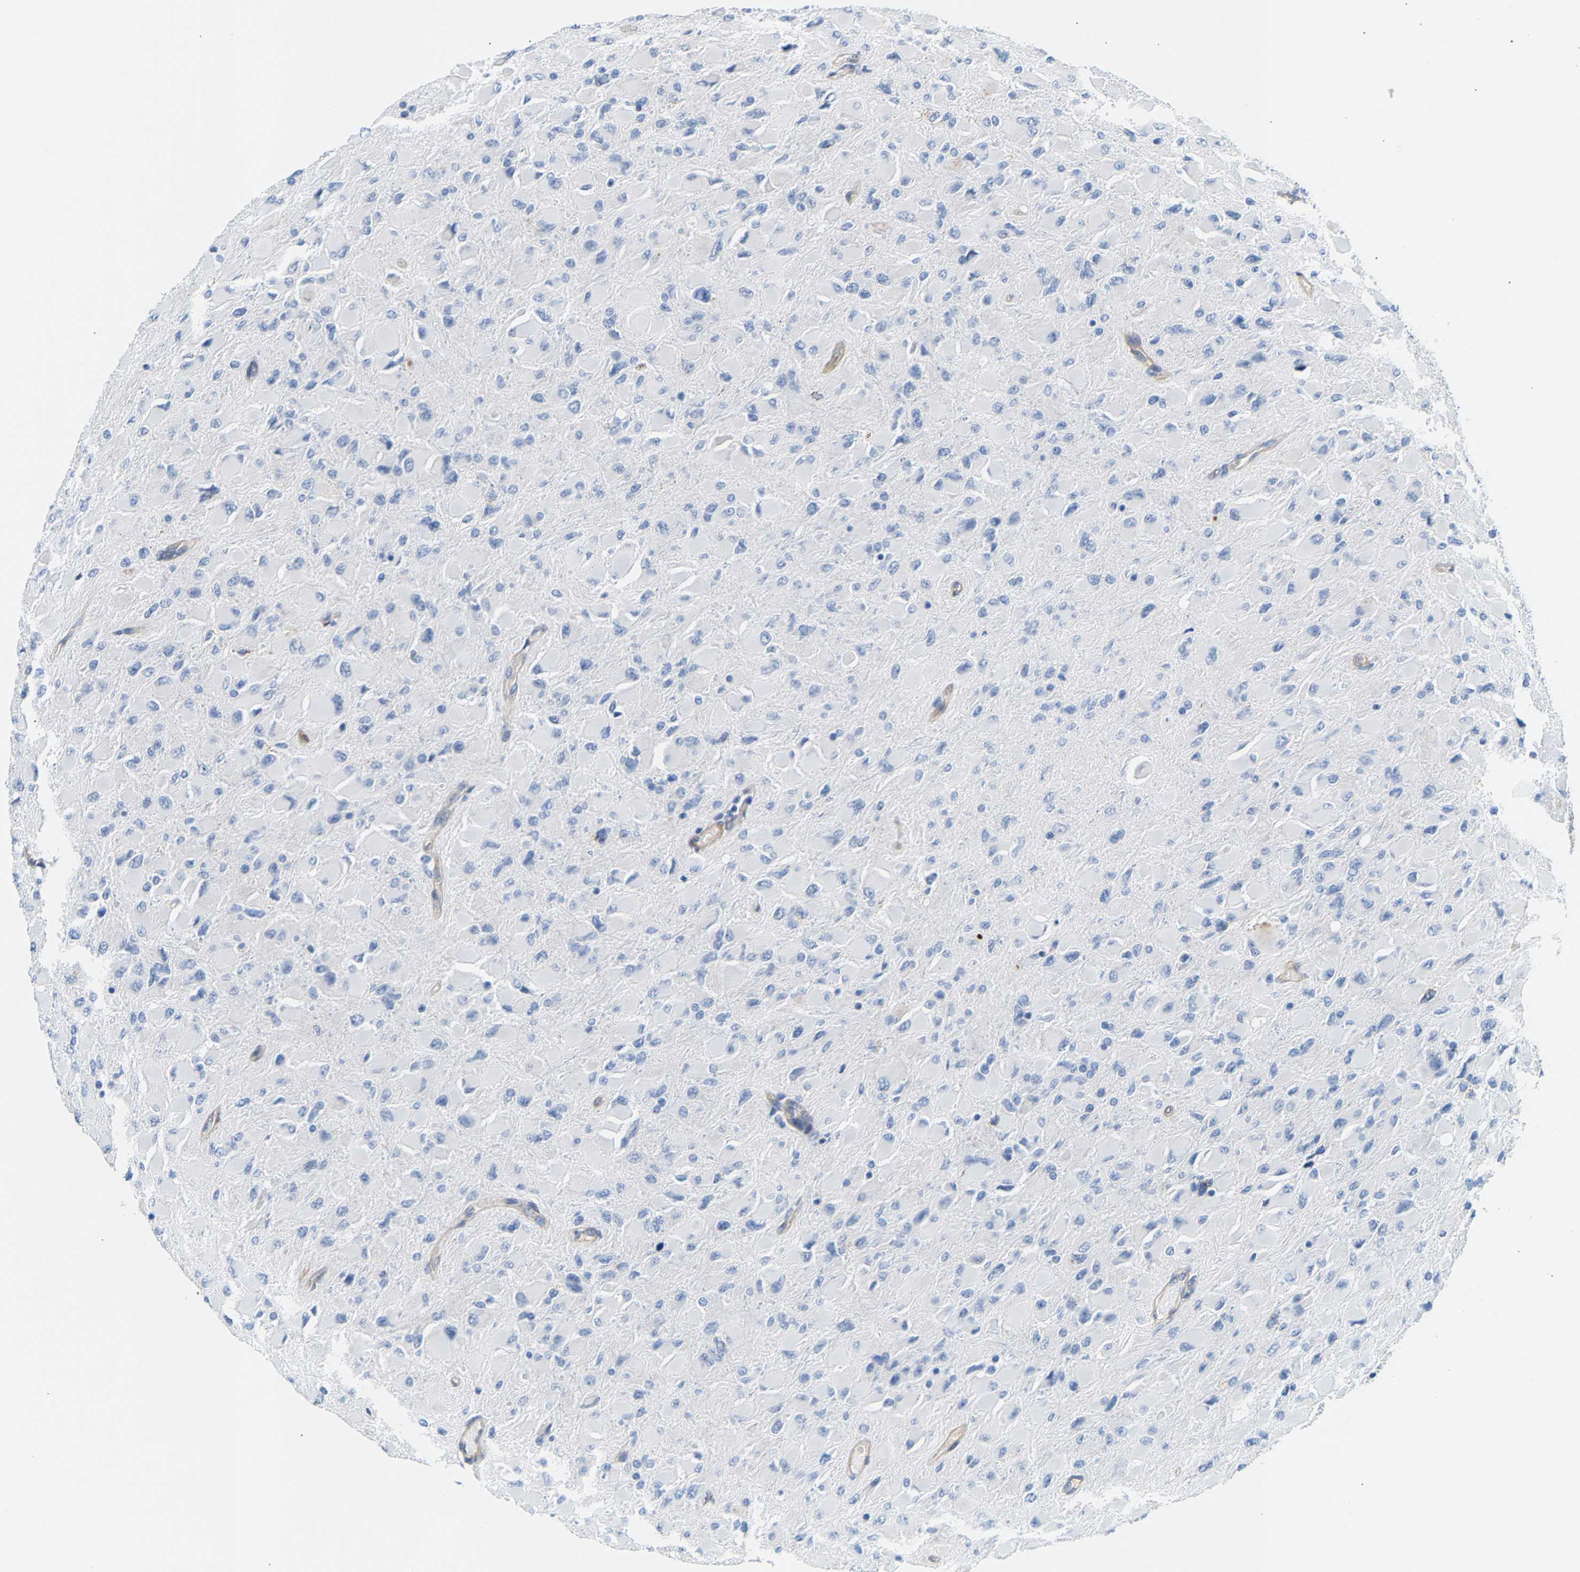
{"staining": {"intensity": "negative", "quantity": "none", "location": "none"}, "tissue": "glioma", "cell_type": "Tumor cells", "image_type": "cancer", "snomed": [{"axis": "morphology", "description": "Glioma, malignant, High grade"}, {"axis": "topography", "description": "Cerebral cortex"}], "caption": "Tumor cells show no significant positivity in glioma. The staining was performed using DAB (3,3'-diaminobenzidine) to visualize the protein expression in brown, while the nuclei were stained in blue with hematoxylin (Magnification: 20x).", "gene": "PAWR", "patient": {"sex": "female", "age": 36}}